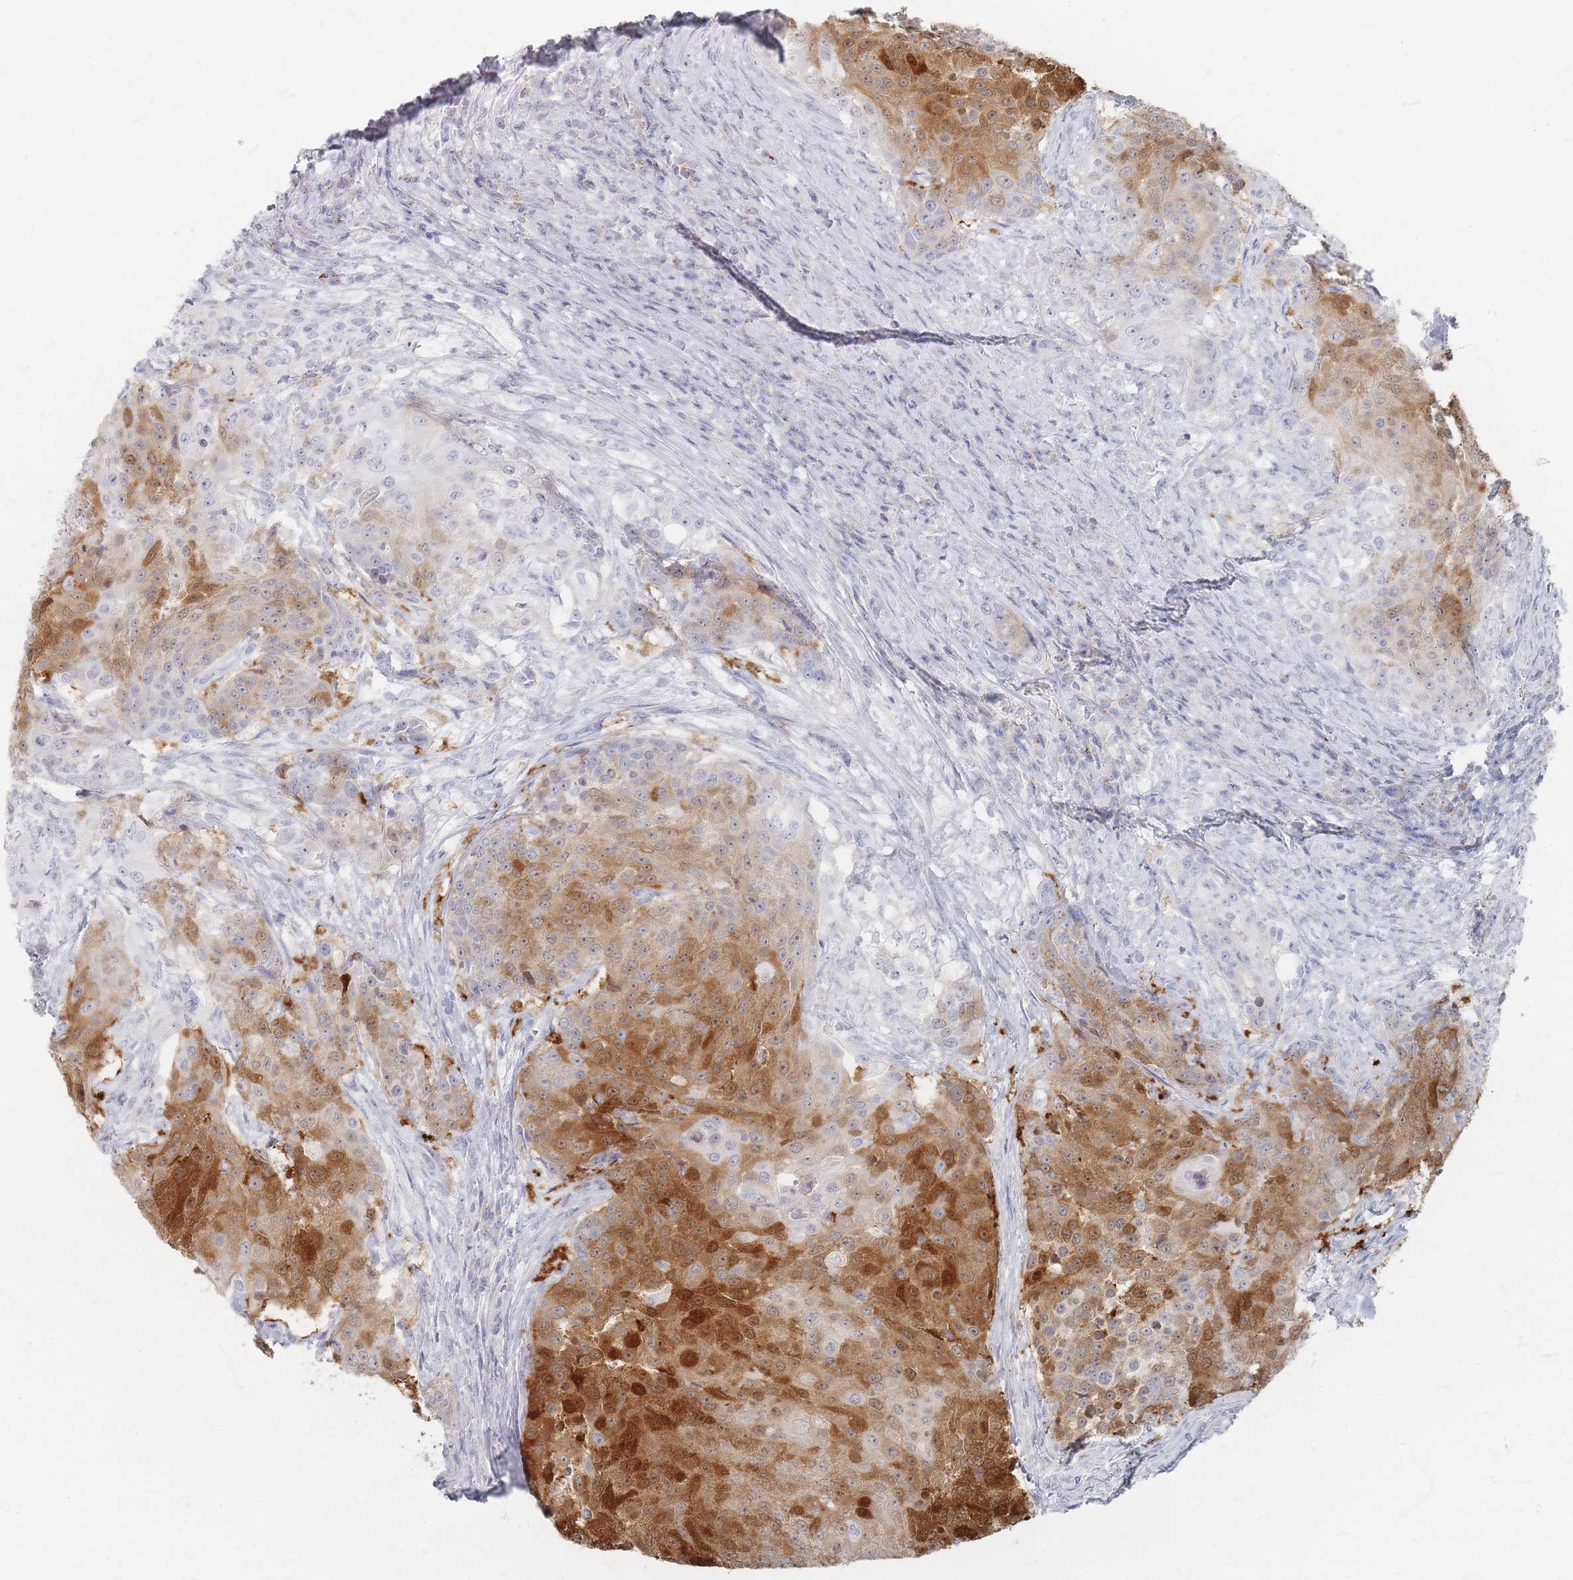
{"staining": {"intensity": "strong", "quantity": ">75%", "location": "cytoplasmic/membranous"}, "tissue": "urothelial cancer", "cell_type": "Tumor cells", "image_type": "cancer", "snomed": [{"axis": "morphology", "description": "Urothelial carcinoma, High grade"}, {"axis": "topography", "description": "Urinary bladder"}], "caption": "A micrograph of human urothelial cancer stained for a protein demonstrates strong cytoplasmic/membranous brown staining in tumor cells.", "gene": "SLC2A11", "patient": {"sex": "female", "age": 63}}